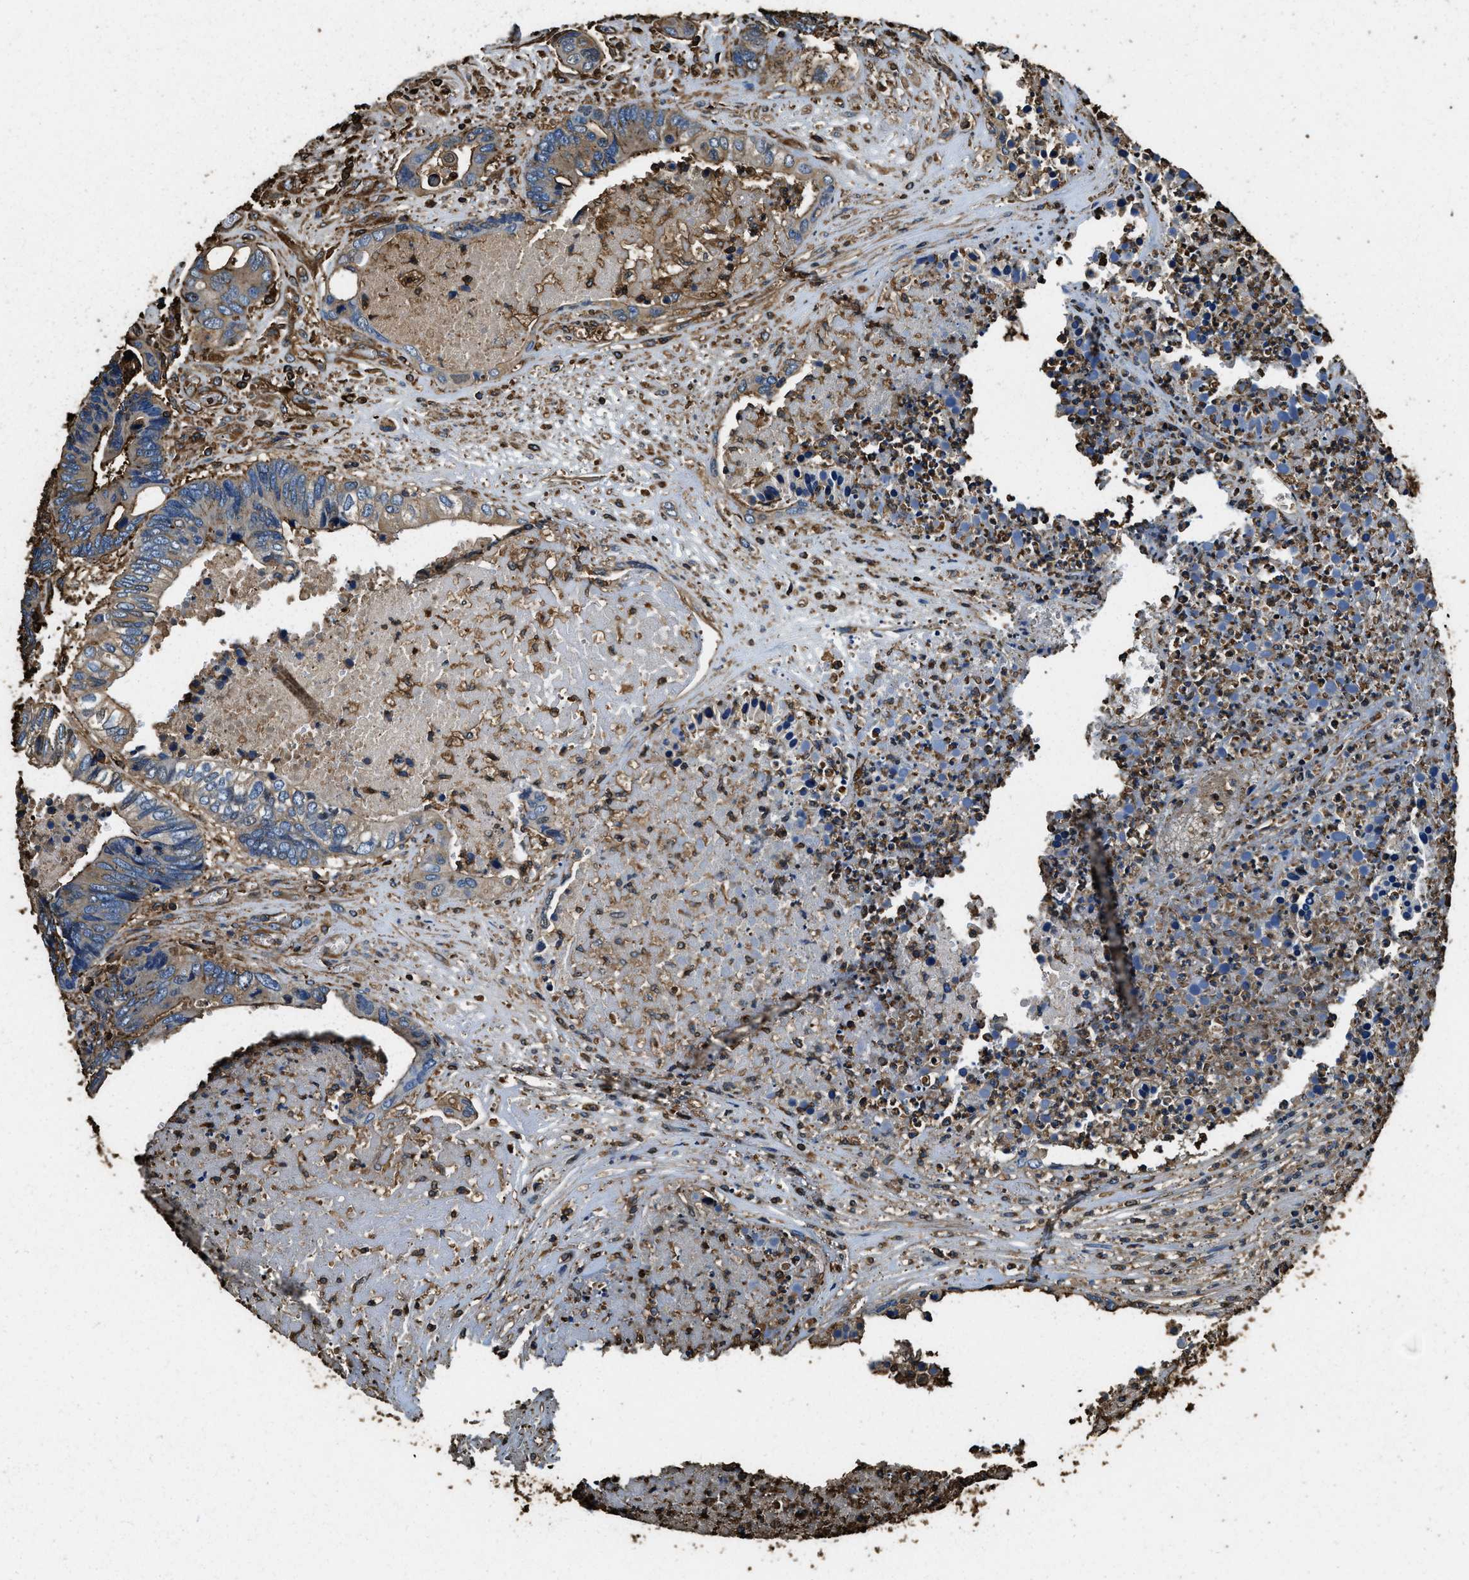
{"staining": {"intensity": "moderate", "quantity": ">75%", "location": "cytoplasmic/membranous"}, "tissue": "colorectal cancer", "cell_type": "Tumor cells", "image_type": "cancer", "snomed": [{"axis": "morphology", "description": "Adenocarcinoma, NOS"}, {"axis": "topography", "description": "Rectum"}], "caption": "DAB immunohistochemical staining of human adenocarcinoma (colorectal) exhibits moderate cytoplasmic/membranous protein staining in about >75% of tumor cells.", "gene": "ACCS", "patient": {"sex": "male", "age": 55}}